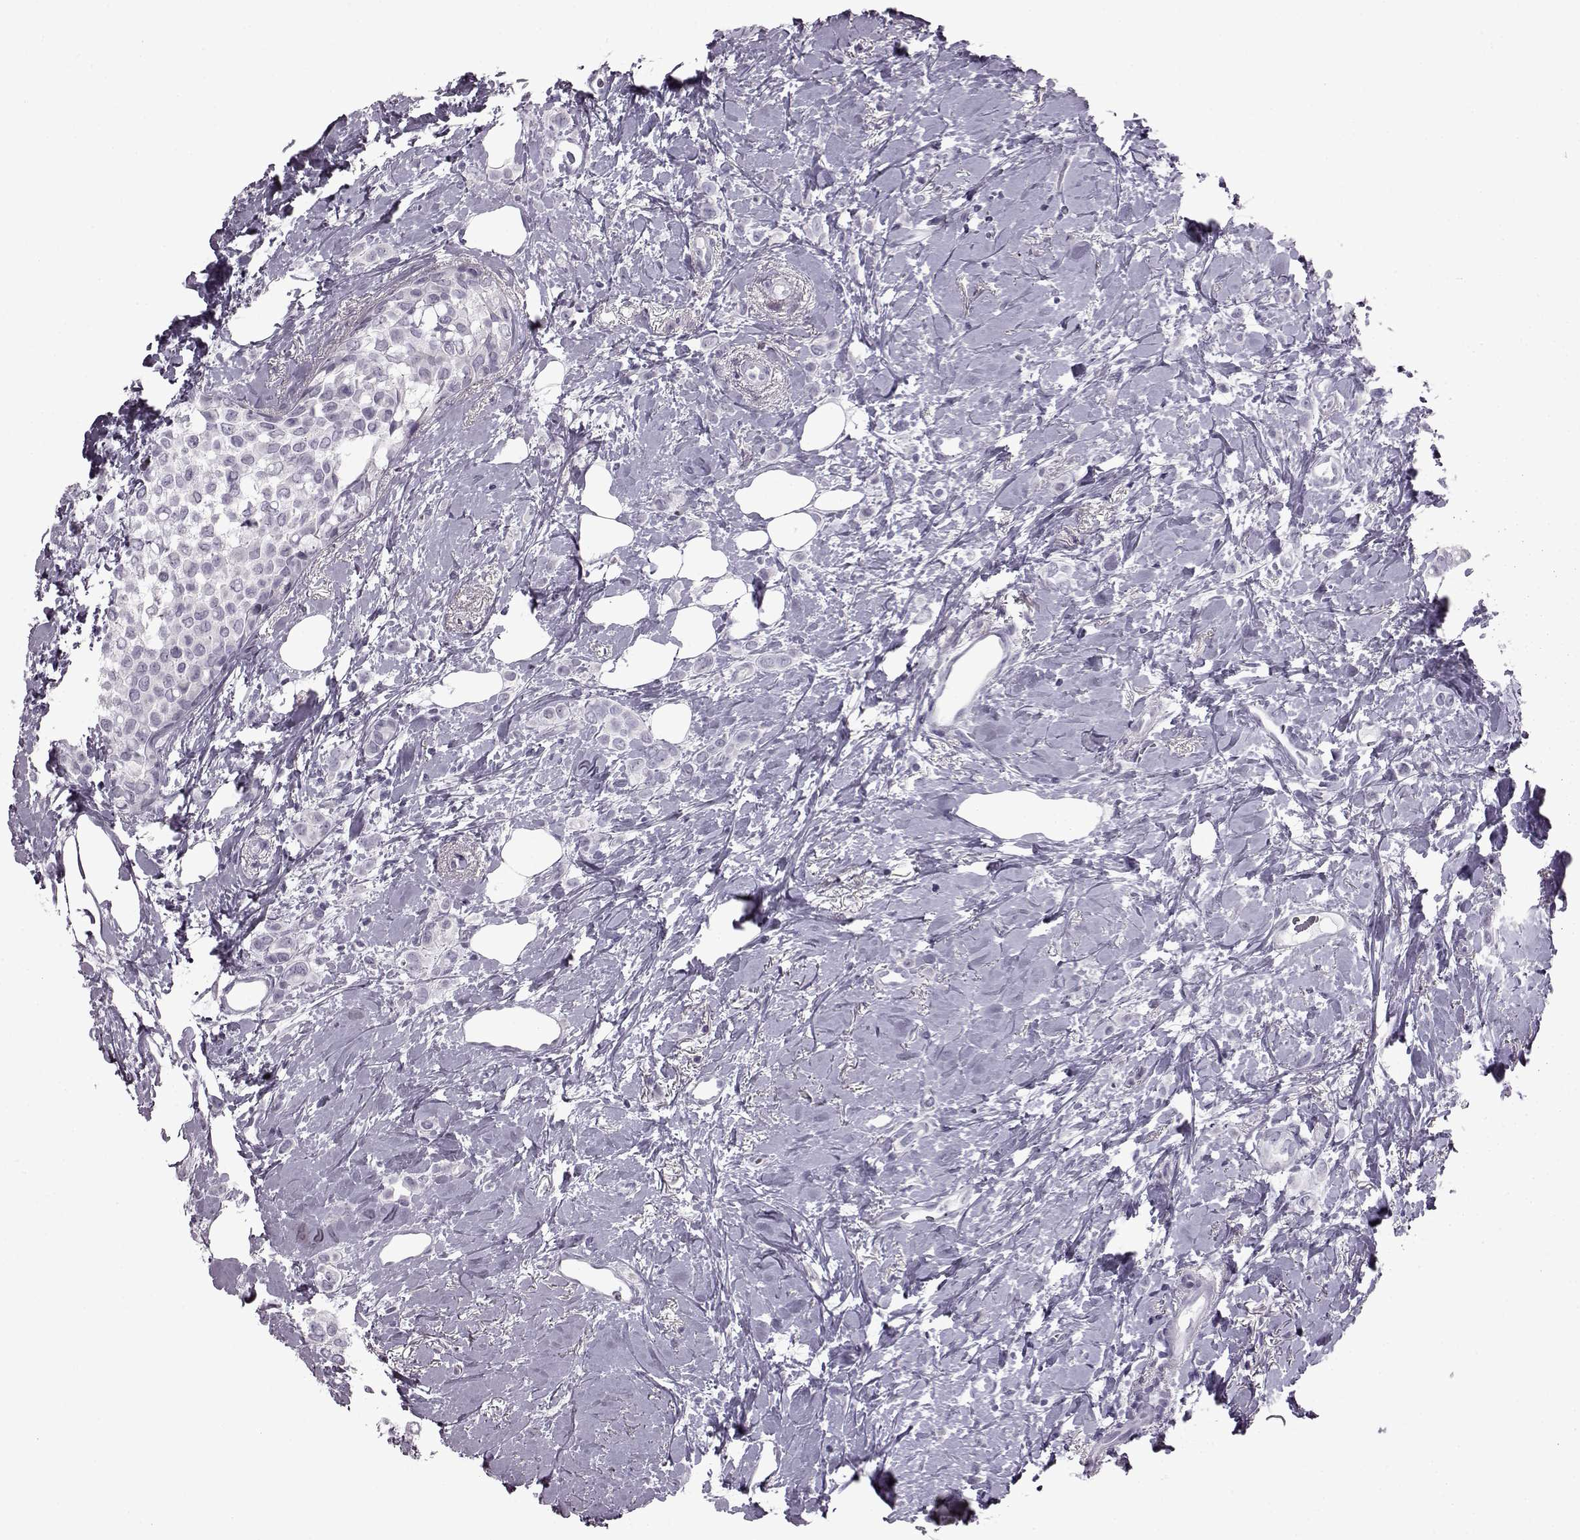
{"staining": {"intensity": "negative", "quantity": "none", "location": "none"}, "tissue": "breast cancer", "cell_type": "Tumor cells", "image_type": "cancer", "snomed": [{"axis": "morphology", "description": "Lobular carcinoma"}, {"axis": "topography", "description": "Breast"}], "caption": "DAB (3,3'-diaminobenzidine) immunohistochemical staining of breast cancer (lobular carcinoma) reveals no significant positivity in tumor cells.", "gene": "SLC28A2", "patient": {"sex": "female", "age": 66}}